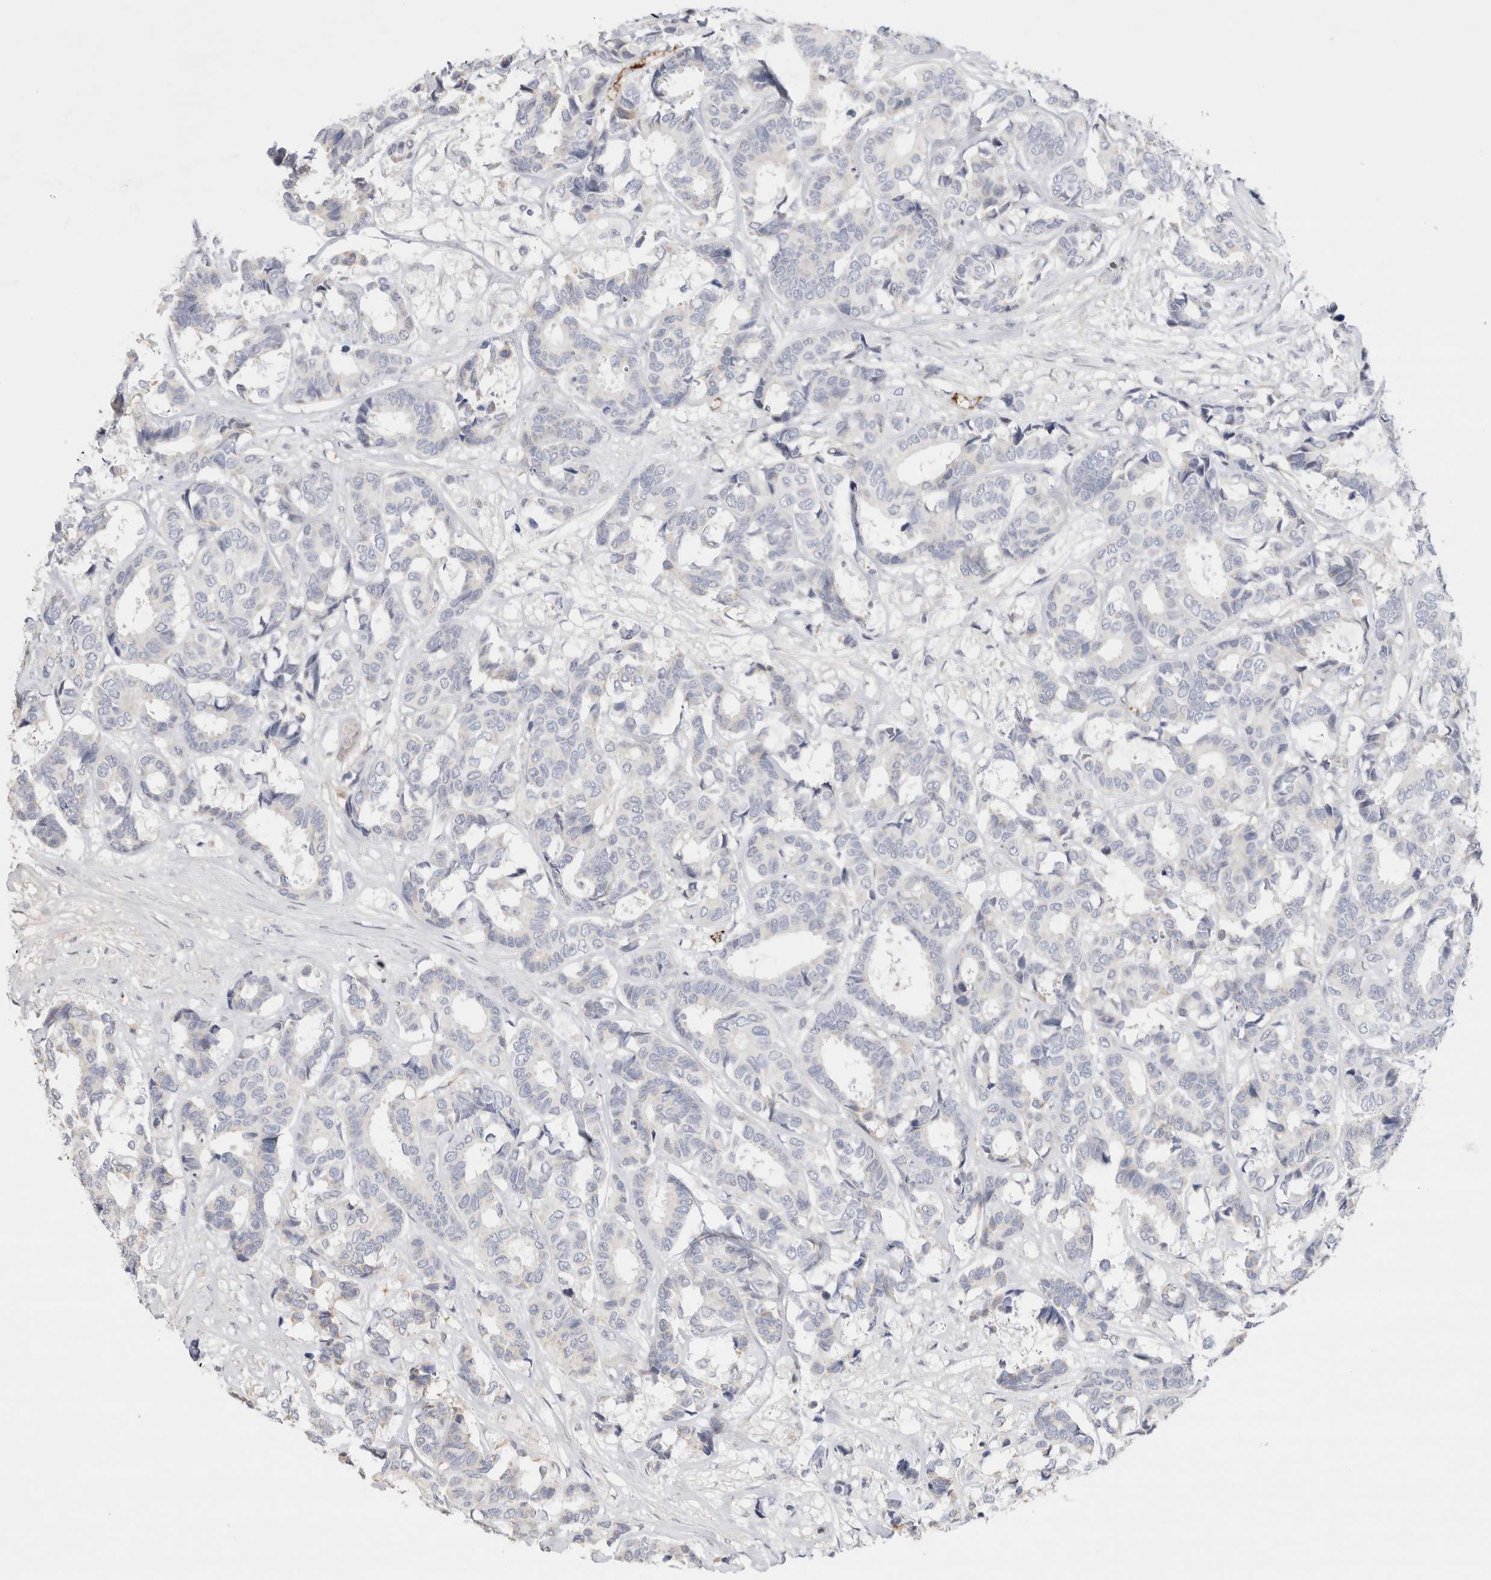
{"staining": {"intensity": "negative", "quantity": "none", "location": "none"}, "tissue": "breast cancer", "cell_type": "Tumor cells", "image_type": "cancer", "snomed": [{"axis": "morphology", "description": "Duct carcinoma"}, {"axis": "topography", "description": "Breast"}], "caption": "Immunohistochemistry histopathology image of neoplastic tissue: human breast cancer stained with DAB demonstrates no significant protein staining in tumor cells. Nuclei are stained in blue.", "gene": "ECHDC2", "patient": {"sex": "female", "age": 87}}